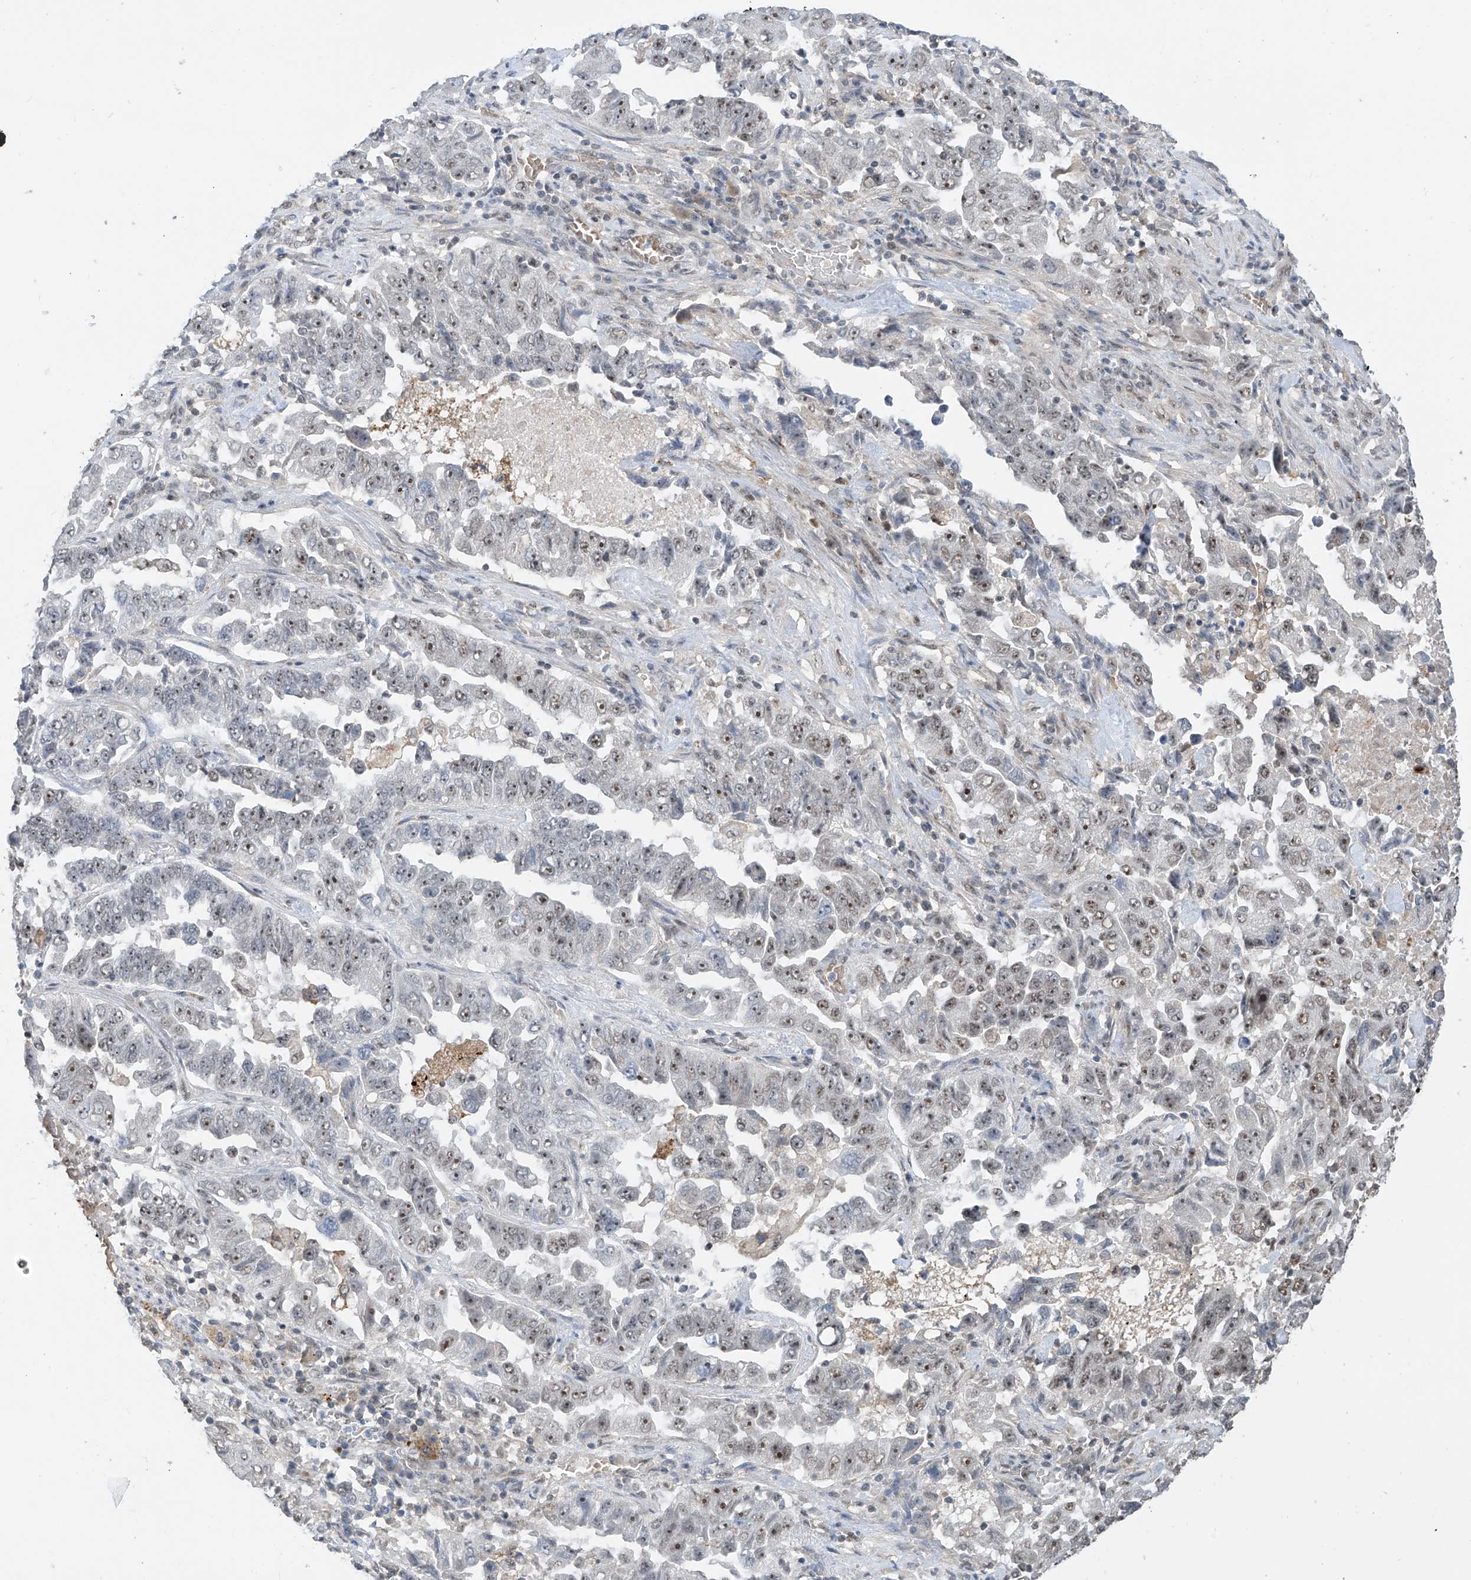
{"staining": {"intensity": "weak", "quantity": "25%-75%", "location": "nuclear"}, "tissue": "lung cancer", "cell_type": "Tumor cells", "image_type": "cancer", "snomed": [{"axis": "morphology", "description": "Adenocarcinoma, NOS"}, {"axis": "topography", "description": "Lung"}], "caption": "Weak nuclear staining is appreciated in approximately 25%-75% of tumor cells in lung adenocarcinoma.", "gene": "C1orf131", "patient": {"sex": "female", "age": 51}}